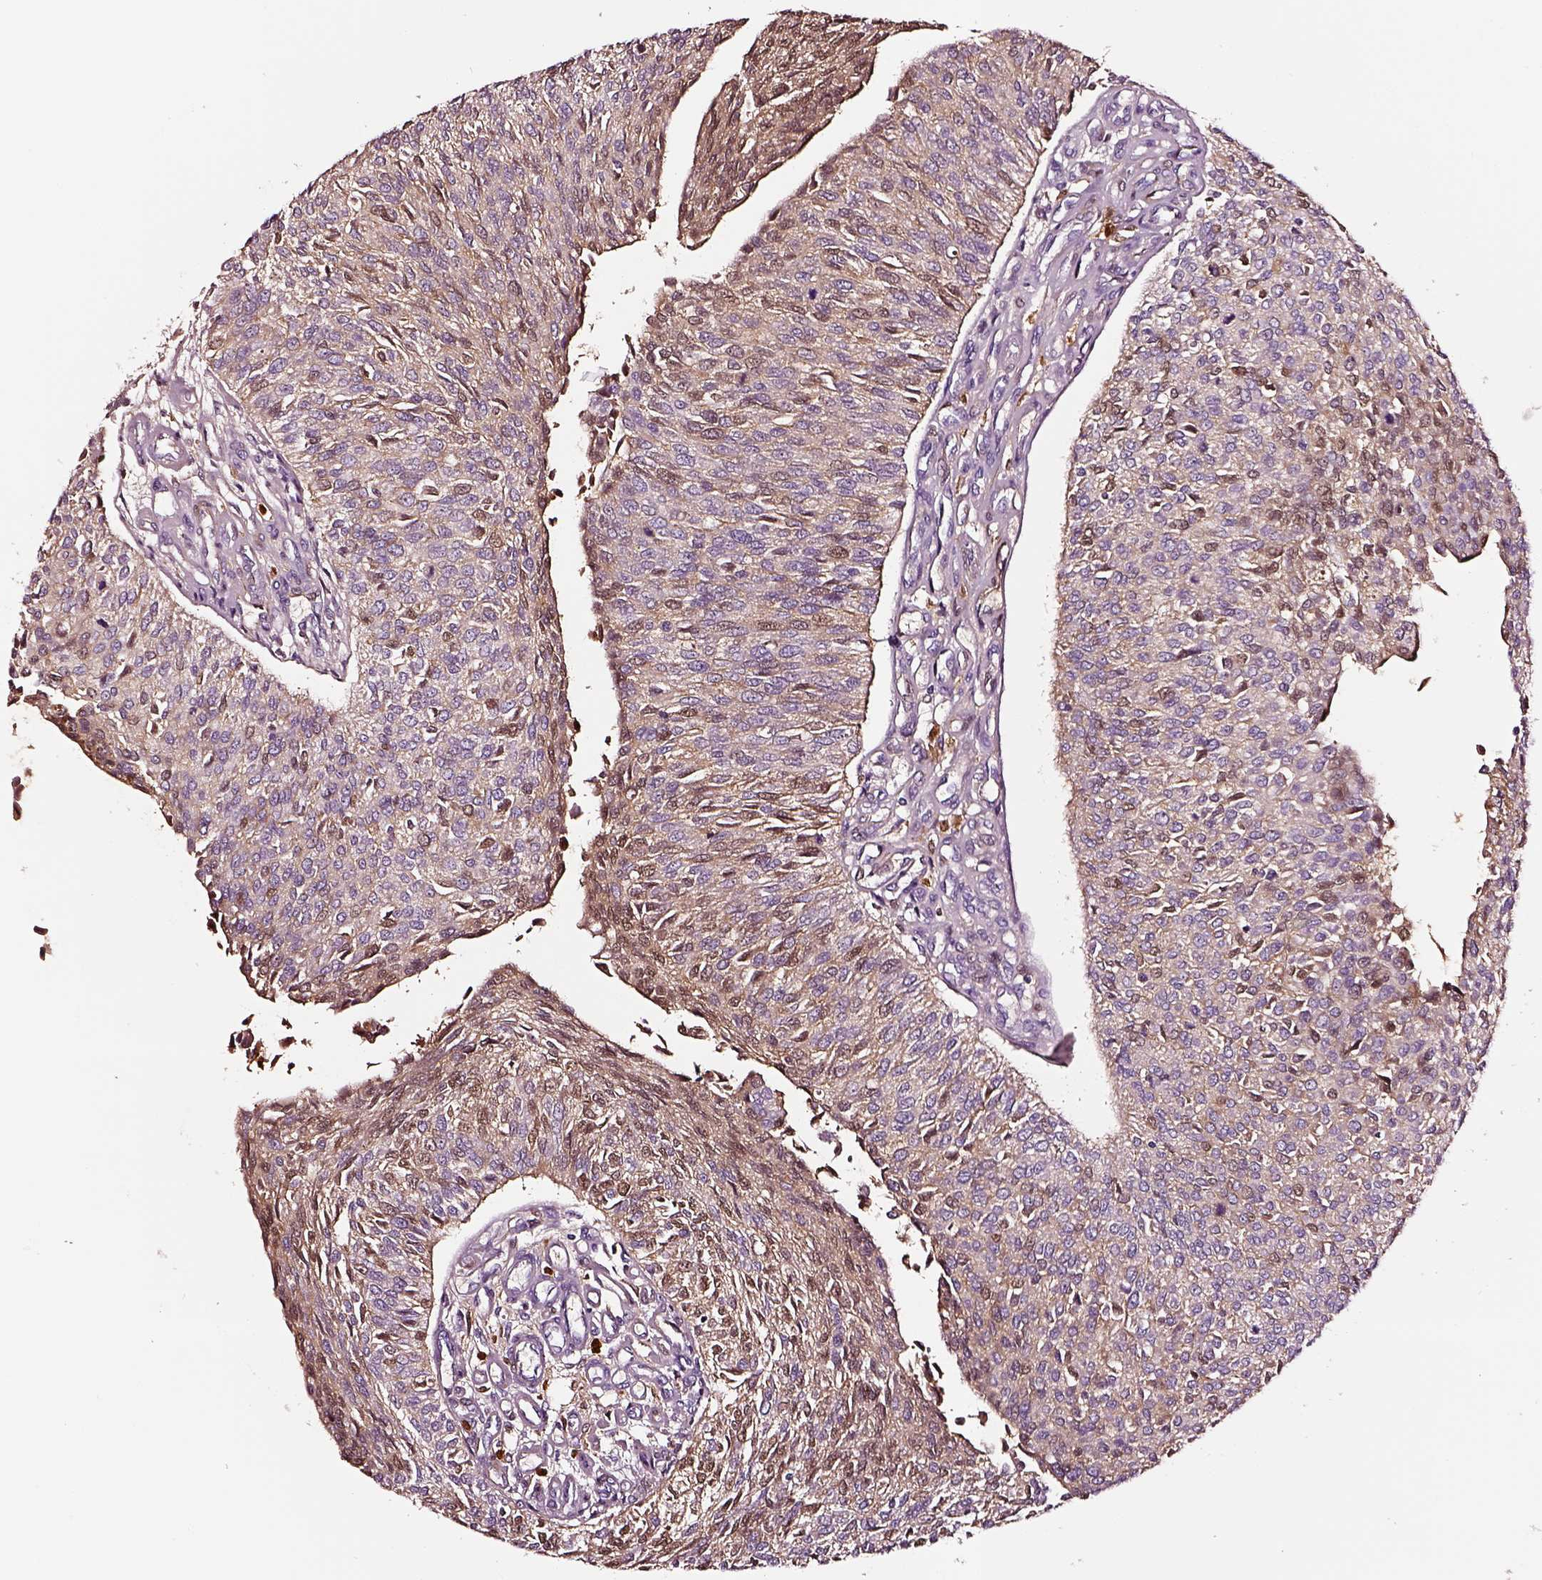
{"staining": {"intensity": "weak", "quantity": ">75%", "location": "cytoplasmic/membranous"}, "tissue": "urothelial cancer", "cell_type": "Tumor cells", "image_type": "cancer", "snomed": [{"axis": "morphology", "description": "Urothelial carcinoma, NOS"}, {"axis": "topography", "description": "Urinary bladder"}], "caption": "Immunohistochemistry micrograph of human urothelial cancer stained for a protein (brown), which displays low levels of weak cytoplasmic/membranous staining in about >75% of tumor cells.", "gene": "TF", "patient": {"sex": "male", "age": 55}}